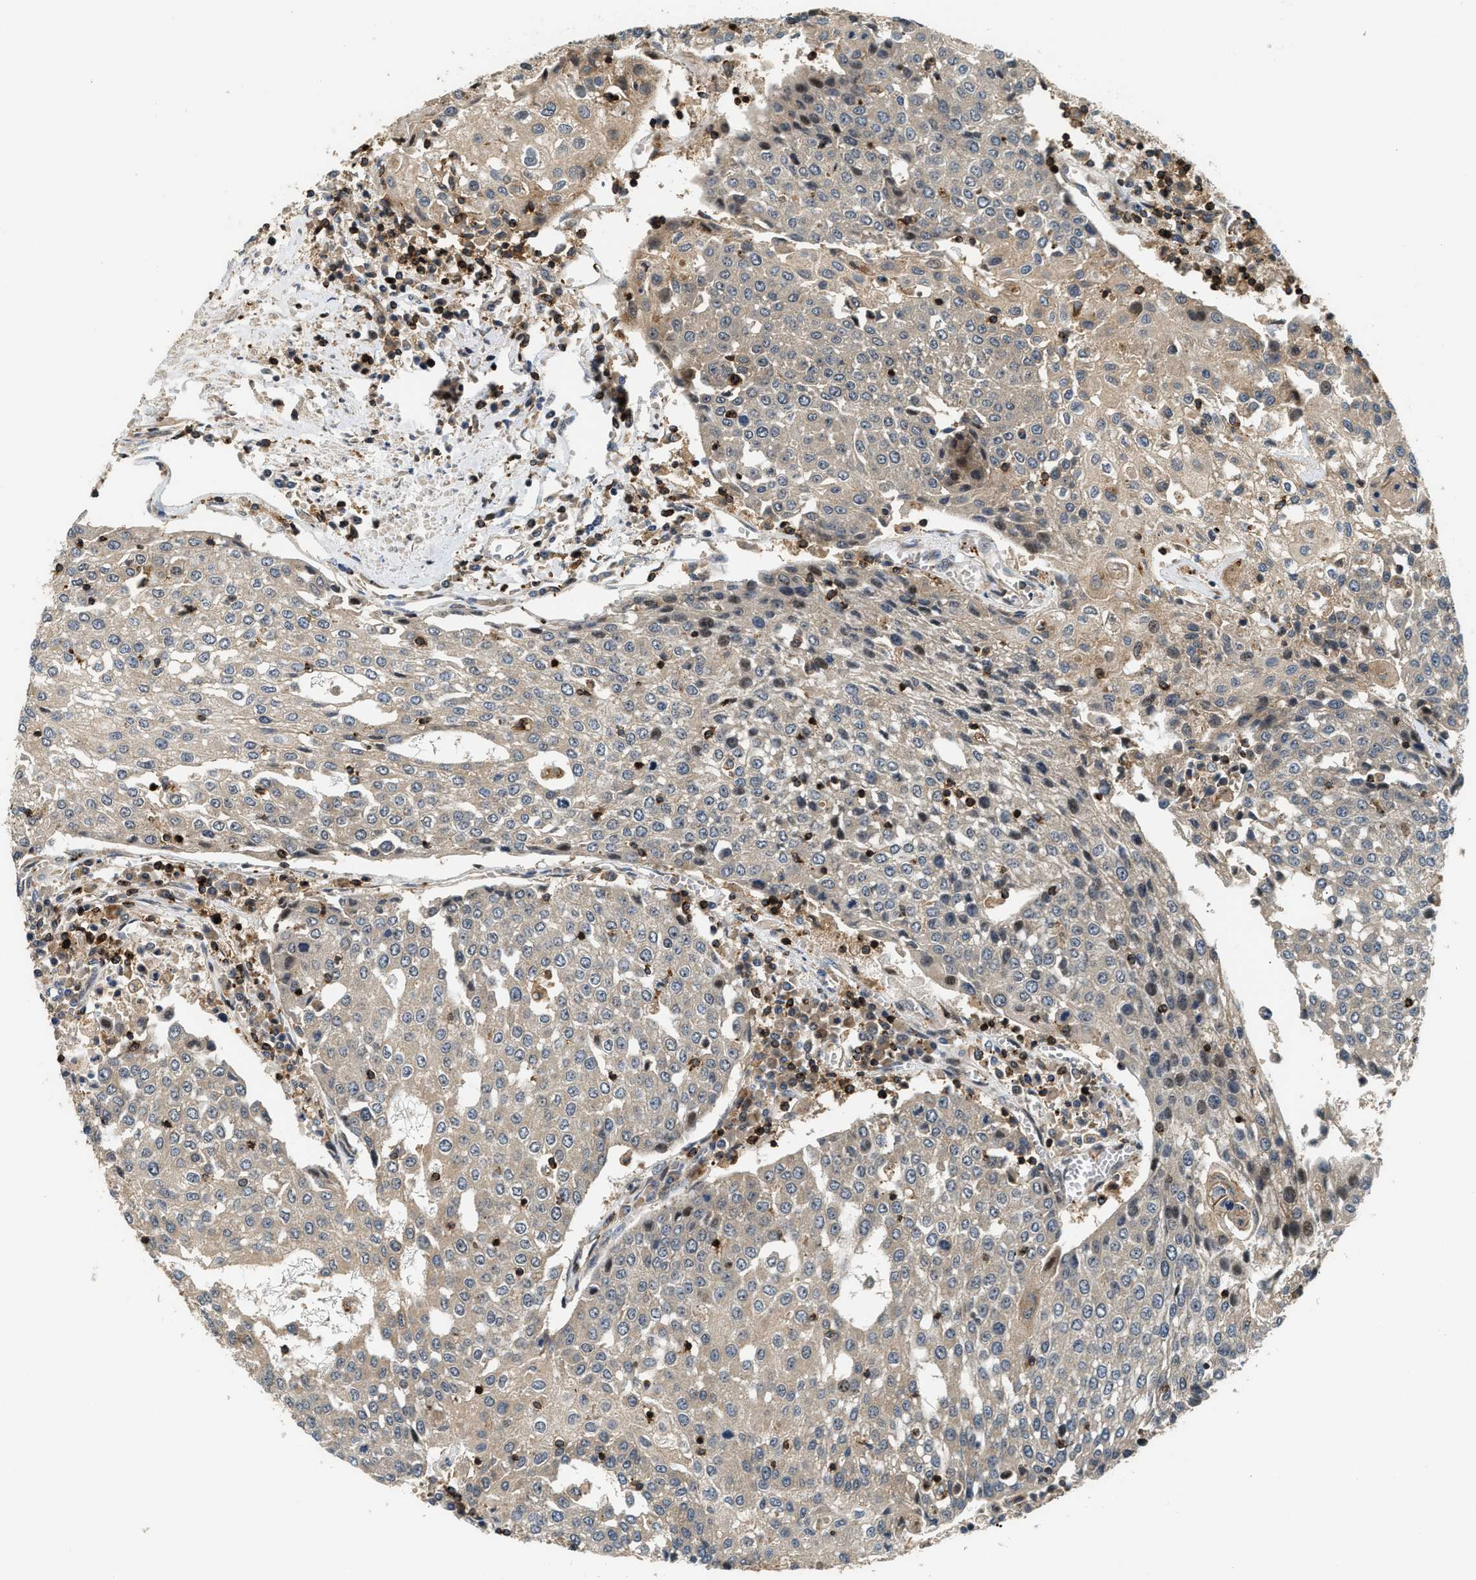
{"staining": {"intensity": "weak", "quantity": "25%-75%", "location": "cytoplasmic/membranous"}, "tissue": "urothelial cancer", "cell_type": "Tumor cells", "image_type": "cancer", "snomed": [{"axis": "morphology", "description": "Urothelial carcinoma, High grade"}, {"axis": "topography", "description": "Urinary bladder"}], "caption": "Immunohistochemical staining of human urothelial cancer shows low levels of weak cytoplasmic/membranous expression in about 25%-75% of tumor cells. (Stains: DAB (3,3'-diaminobenzidine) in brown, nuclei in blue, Microscopy: brightfield microscopy at high magnification).", "gene": "SNX5", "patient": {"sex": "female", "age": 85}}